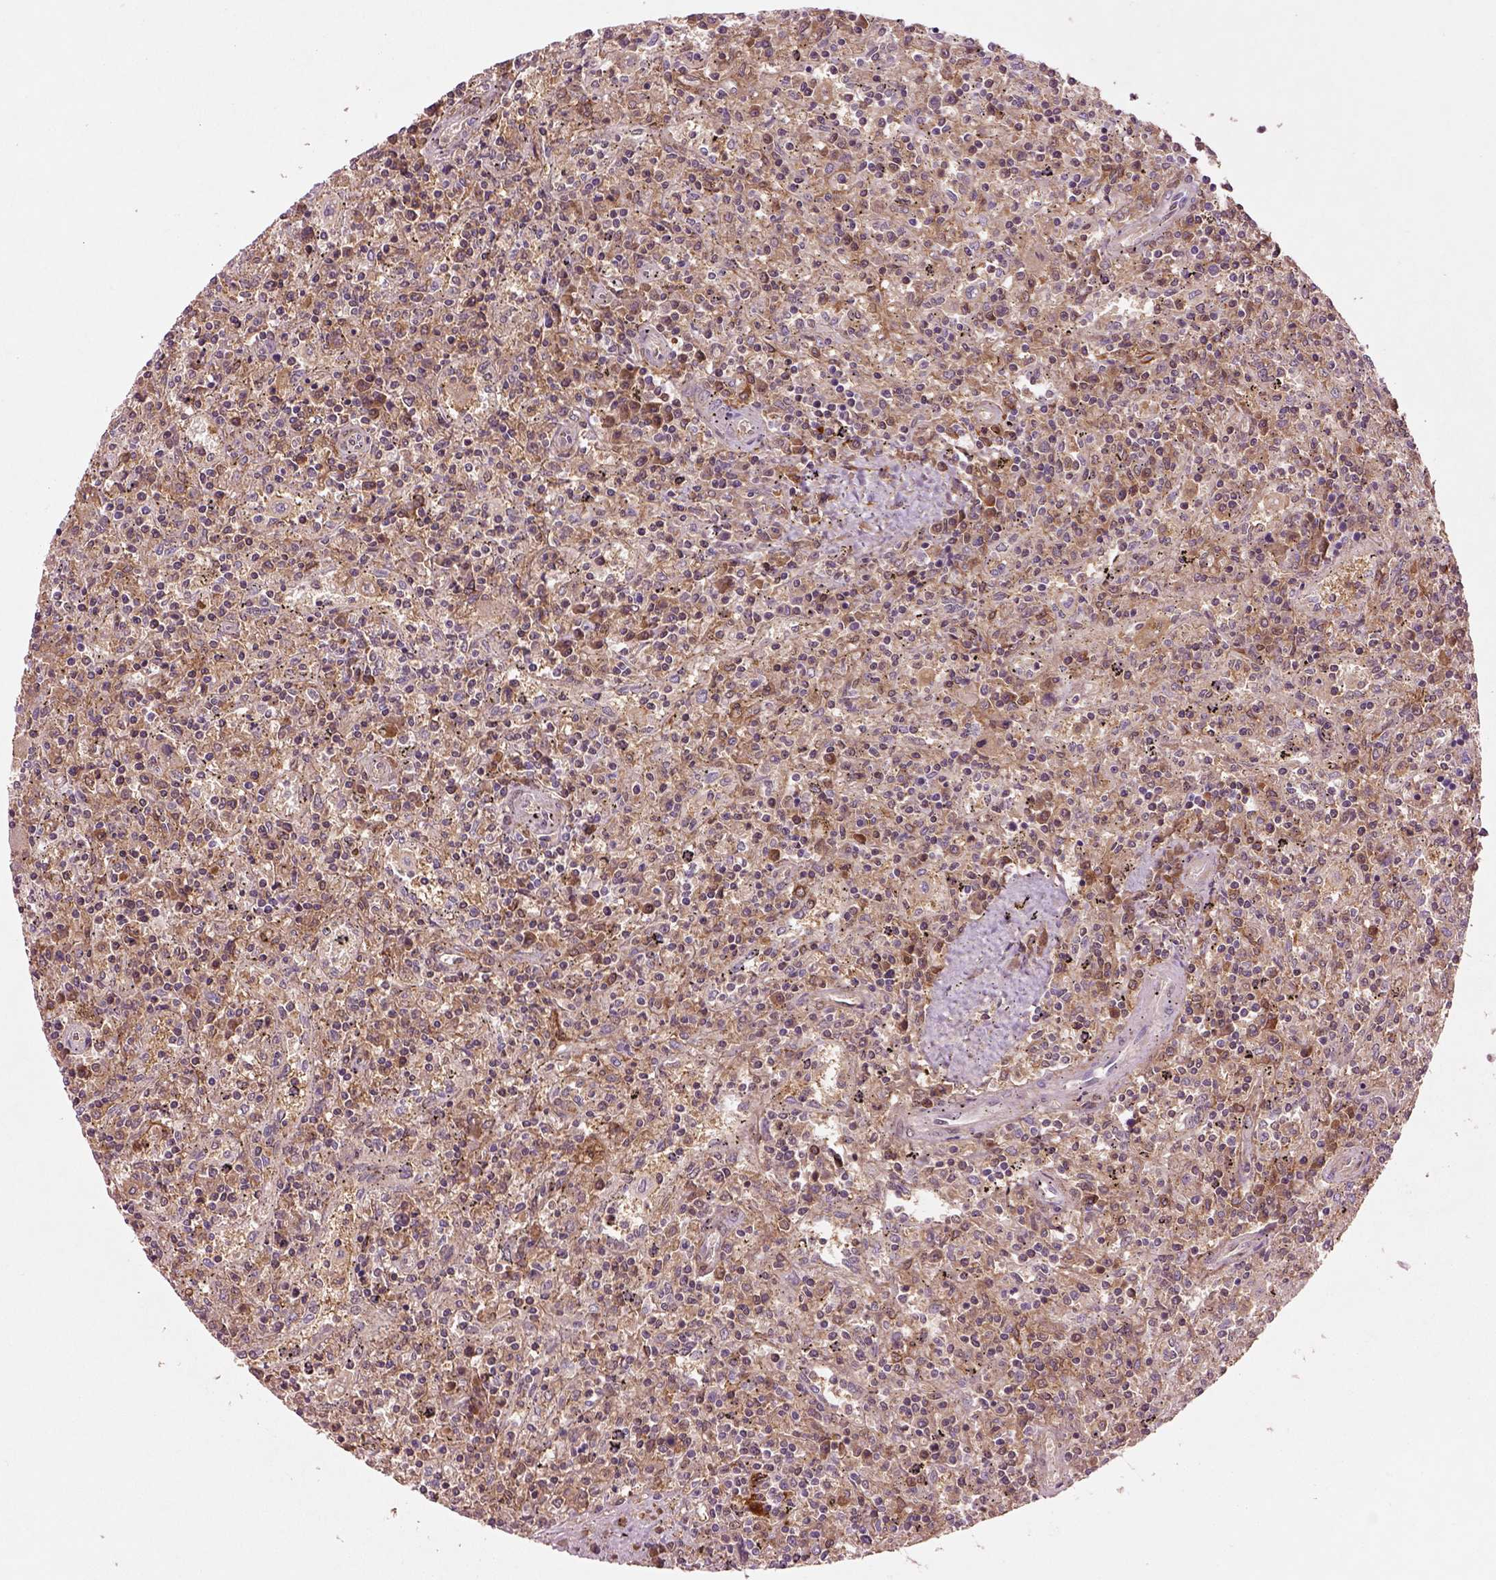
{"staining": {"intensity": "weak", "quantity": ">75%", "location": "cytoplasmic/membranous"}, "tissue": "lymphoma", "cell_type": "Tumor cells", "image_type": "cancer", "snomed": [{"axis": "morphology", "description": "Malignant lymphoma, non-Hodgkin's type, Low grade"}, {"axis": "topography", "description": "Spleen"}], "caption": "Protein expression by IHC demonstrates weak cytoplasmic/membranous staining in approximately >75% of tumor cells in low-grade malignant lymphoma, non-Hodgkin's type. (brown staining indicates protein expression, while blue staining denotes nuclei).", "gene": "MDP1", "patient": {"sex": "male", "age": 62}}